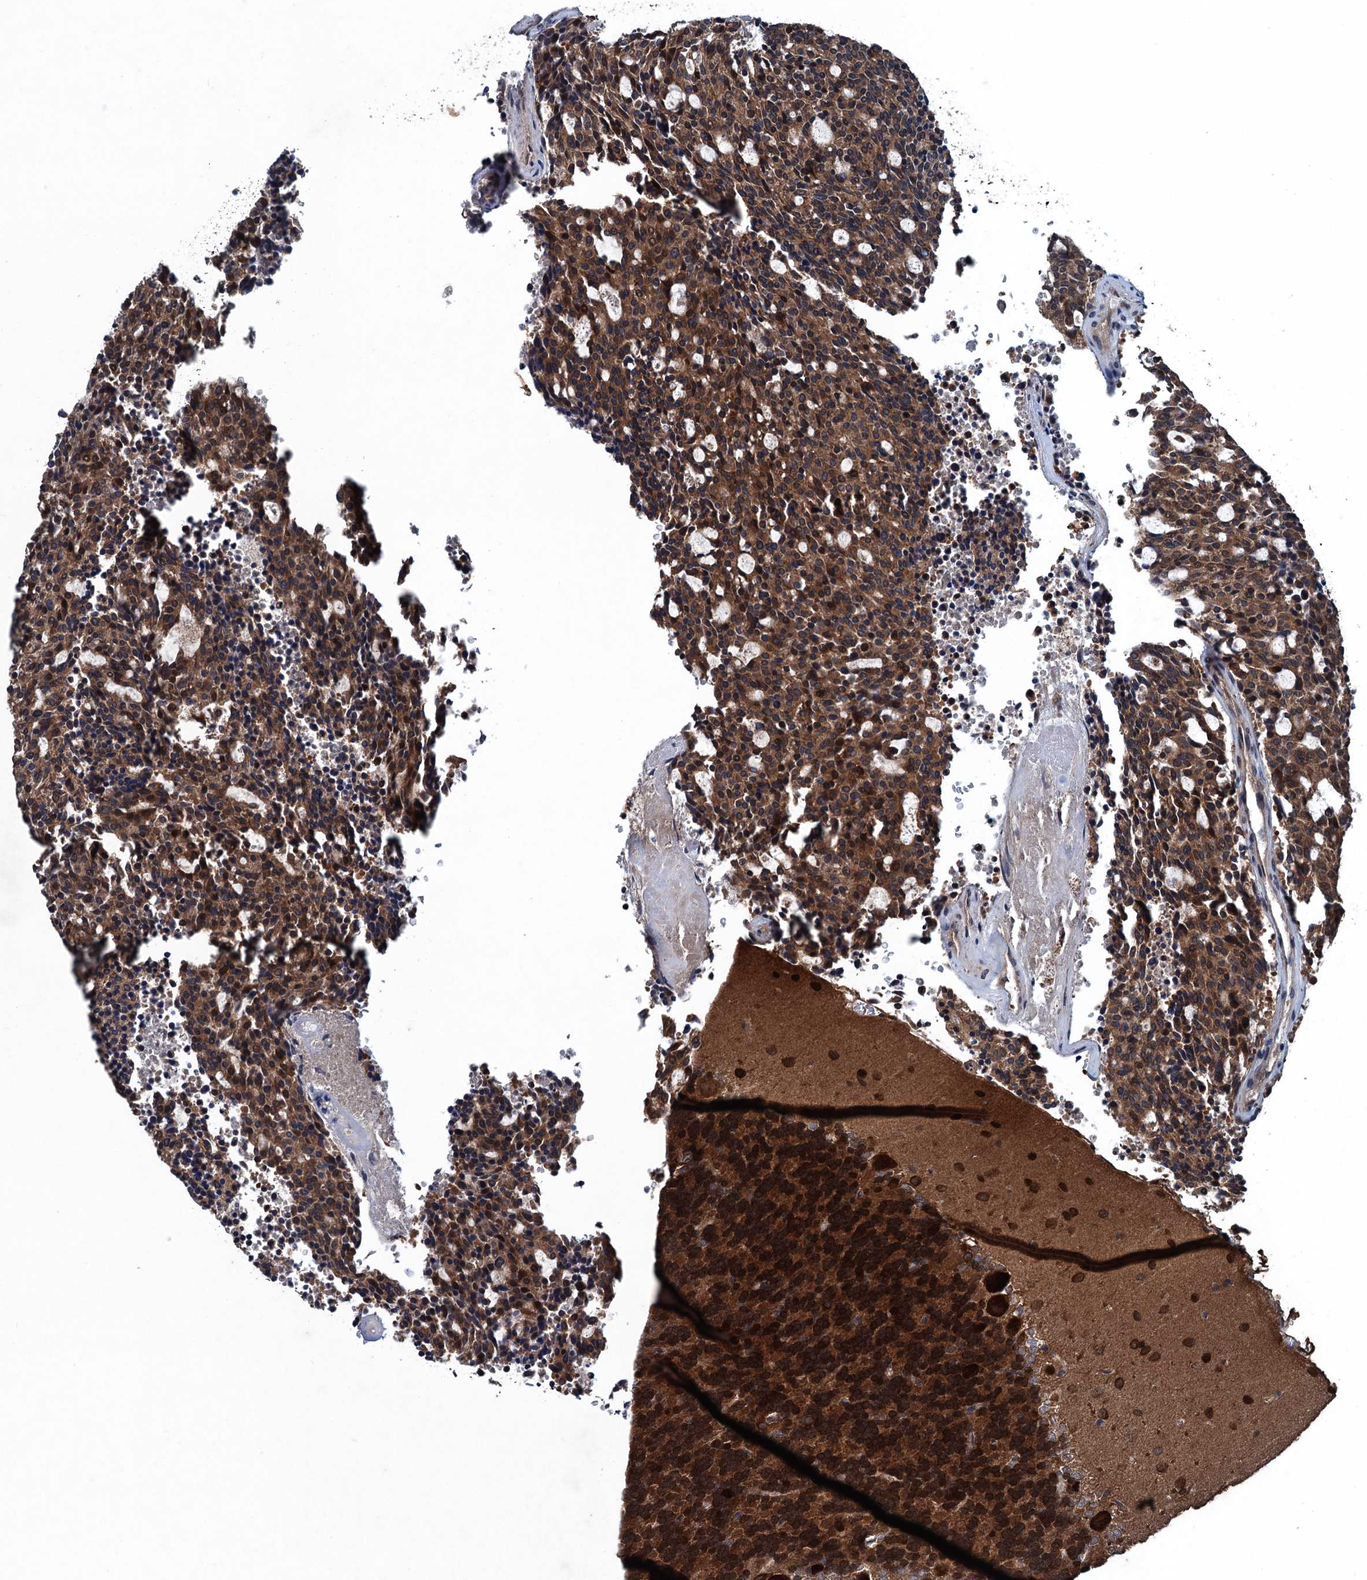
{"staining": {"intensity": "strong", "quantity": ">75%", "location": "cytoplasmic/membranous,nuclear"}, "tissue": "carcinoid", "cell_type": "Tumor cells", "image_type": "cancer", "snomed": [{"axis": "morphology", "description": "Carcinoid, malignant, NOS"}, {"axis": "topography", "description": "Pancreas"}], "caption": "Immunohistochemistry micrograph of neoplastic tissue: human malignant carcinoid stained using immunohistochemistry (IHC) shows high levels of strong protein expression localized specifically in the cytoplasmic/membranous and nuclear of tumor cells, appearing as a cytoplasmic/membranous and nuclear brown color.", "gene": "BLTP3B", "patient": {"sex": "female", "age": 54}}